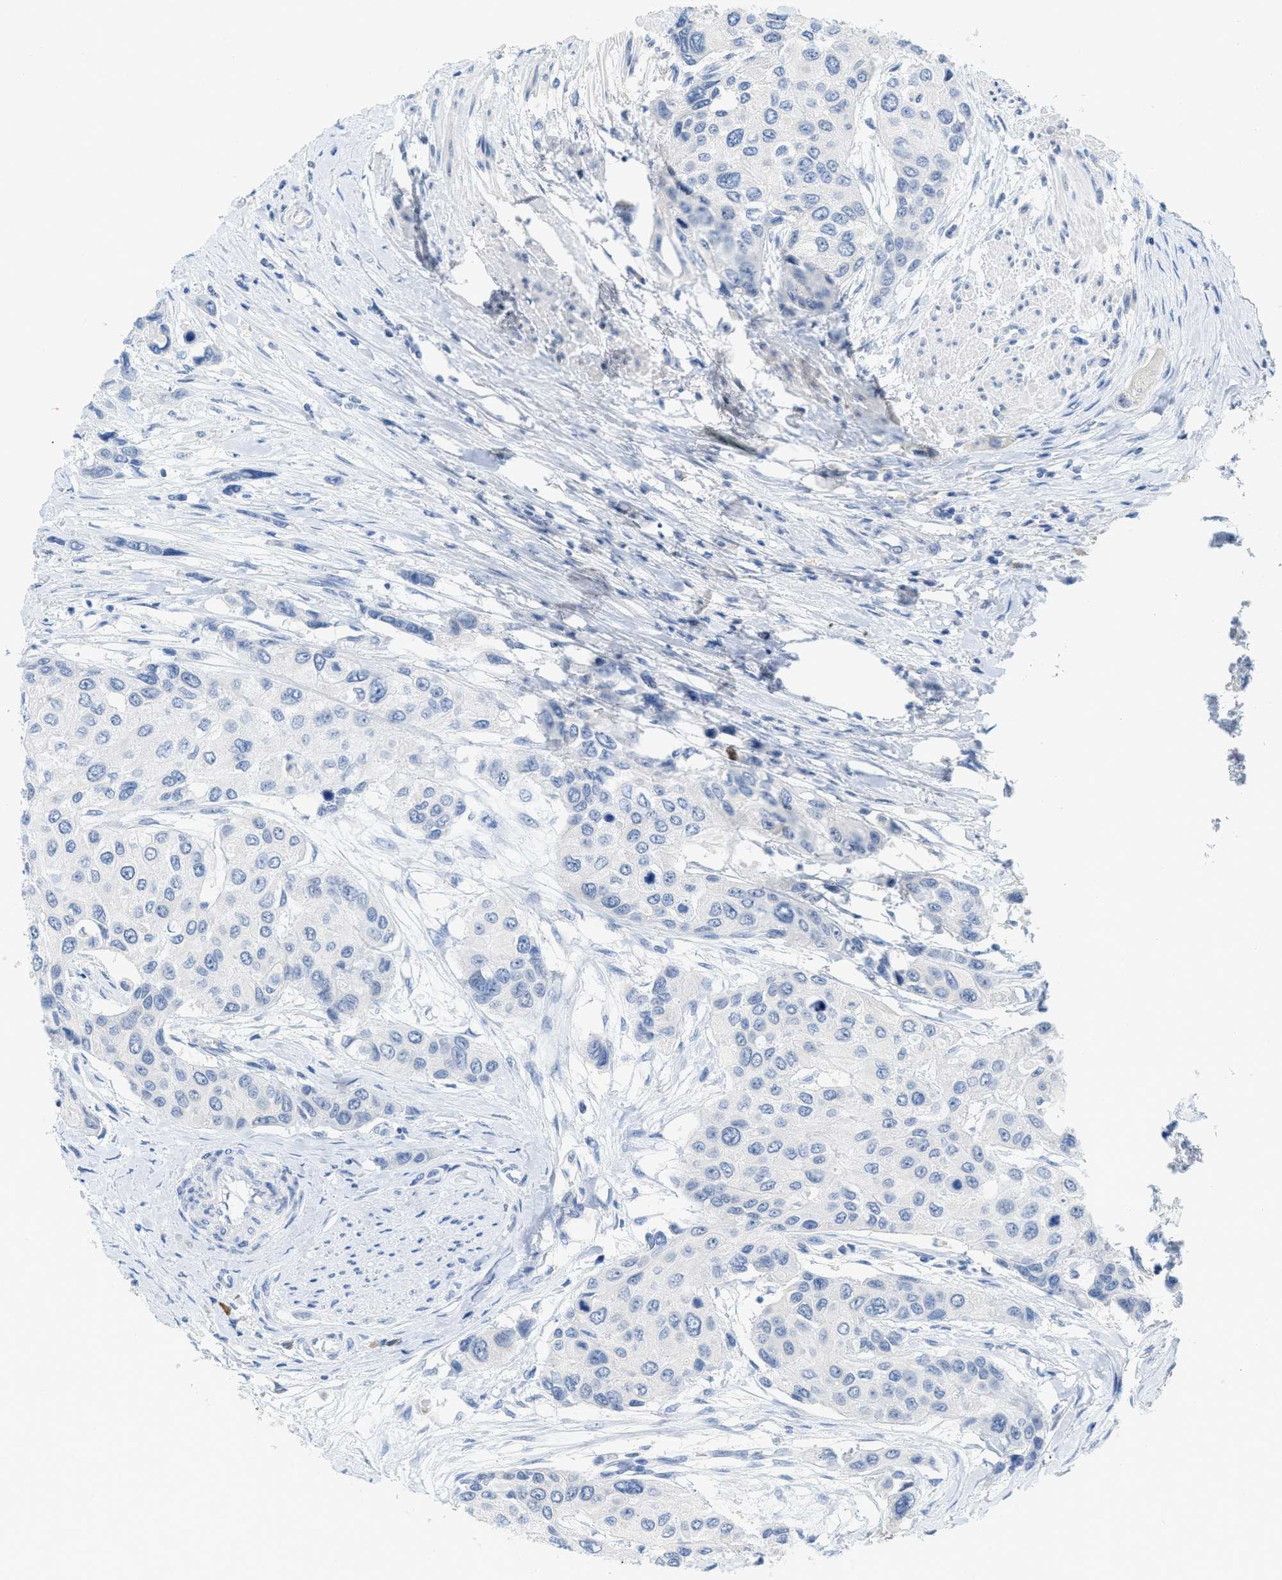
{"staining": {"intensity": "negative", "quantity": "none", "location": "none"}, "tissue": "urothelial cancer", "cell_type": "Tumor cells", "image_type": "cancer", "snomed": [{"axis": "morphology", "description": "Urothelial carcinoma, High grade"}, {"axis": "topography", "description": "Urinary bladder"}], "caption": "Protein analysis of urothelial cancer displays no significant expression in tumor cells.", "gene": "HSF2", "patient": {"sex": "female", "age": 56}}